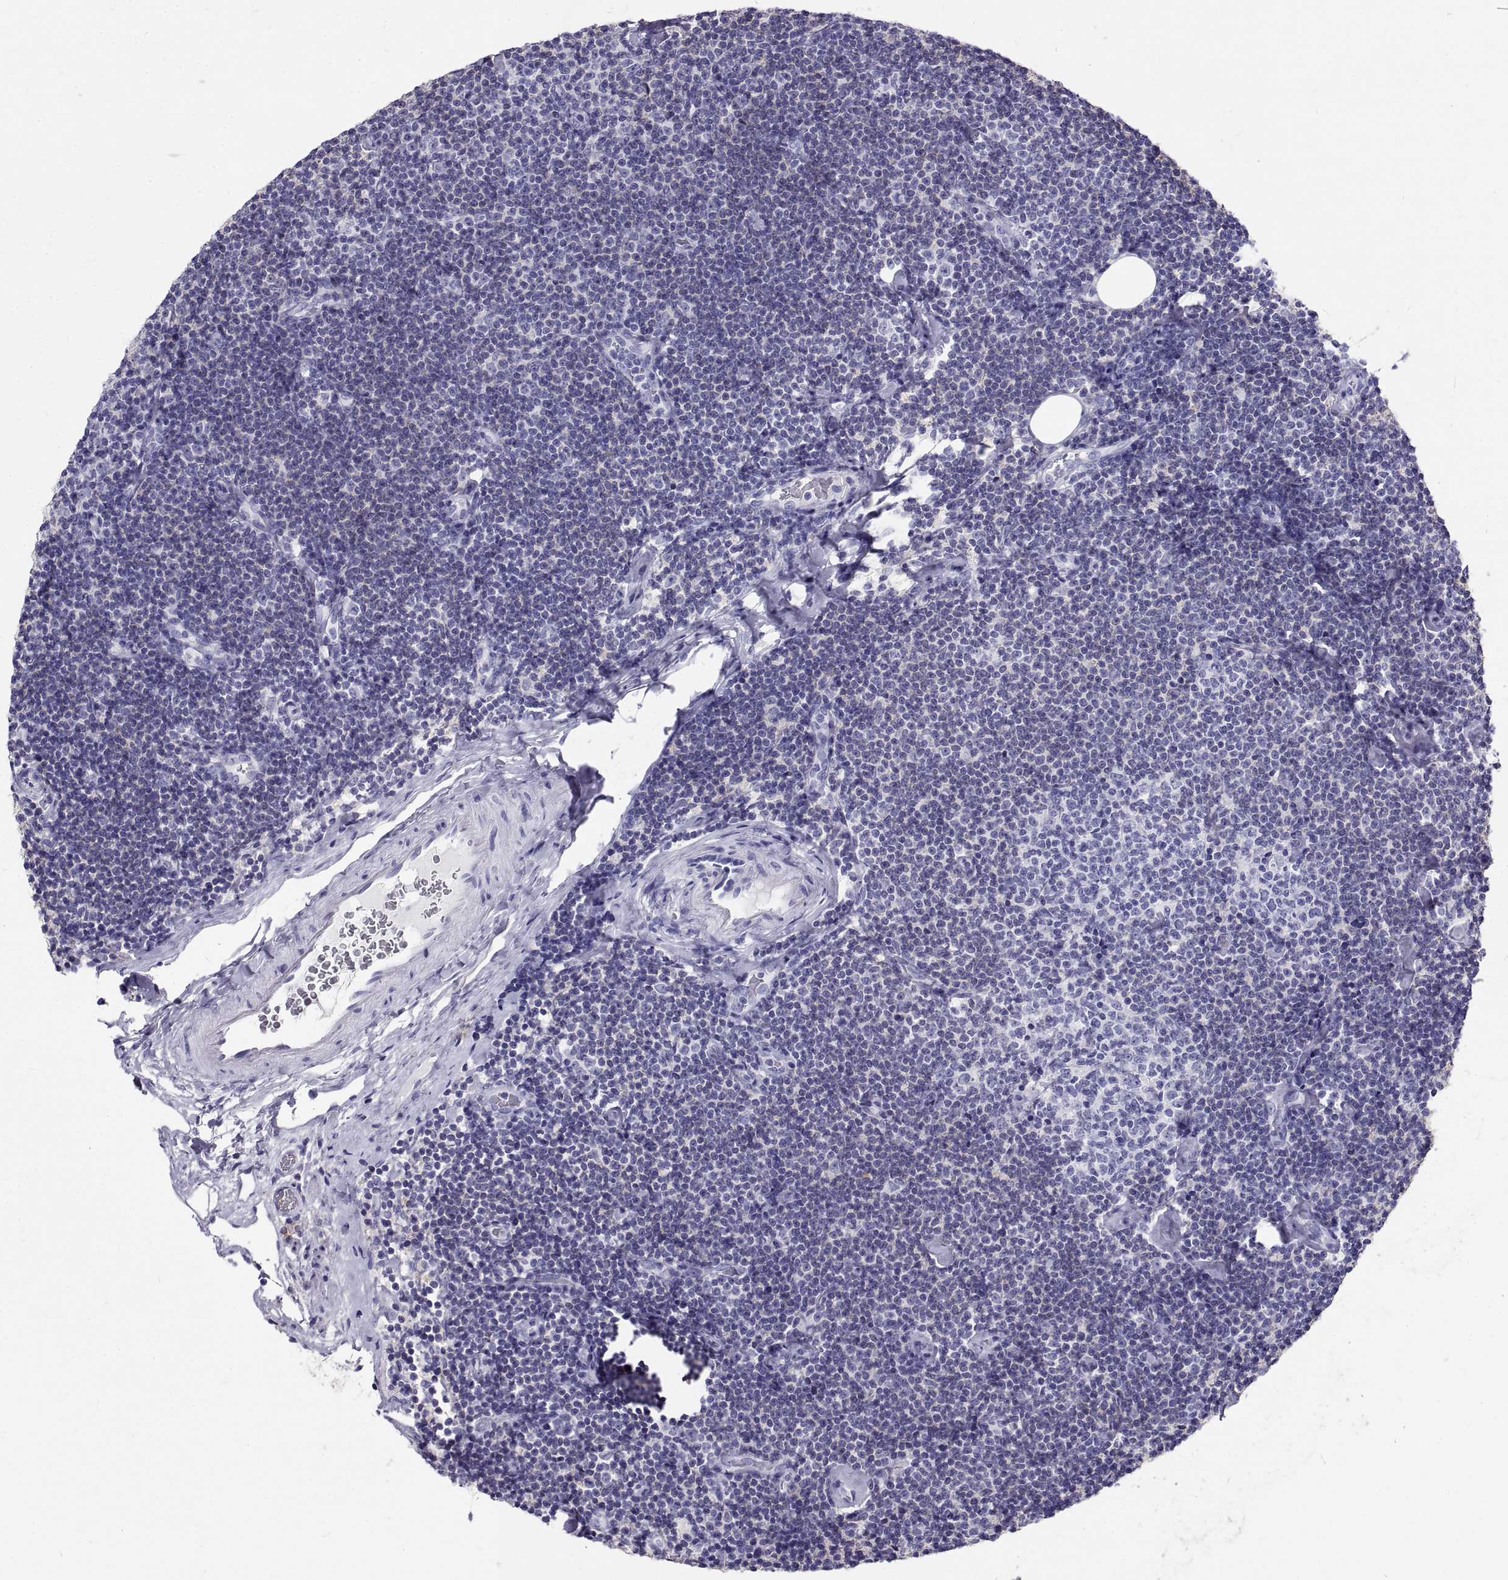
{"staining": {"intensity": "negative", "quantity": "none", "location": "none"}, "tissue": "lymphoma", "cell_type": "Tumor cells", "image_type": "cancer", "snomed": [{"axis": "morphology", "description": "Malignant lymphoma, non-Hodgkin's type, Low grade"}, {"axis": "topography", "description": "Lymph node"}], "caption": "High magnification brightfield microscopy of lymphoma stained with DAB (3,3'-diaminobenzidine) (brown) and counterstained with hematoxylin (blue): tumor cells show no significant staining.", "gene": "GNG12", "patient": {"sex": "male", "age": 81}}